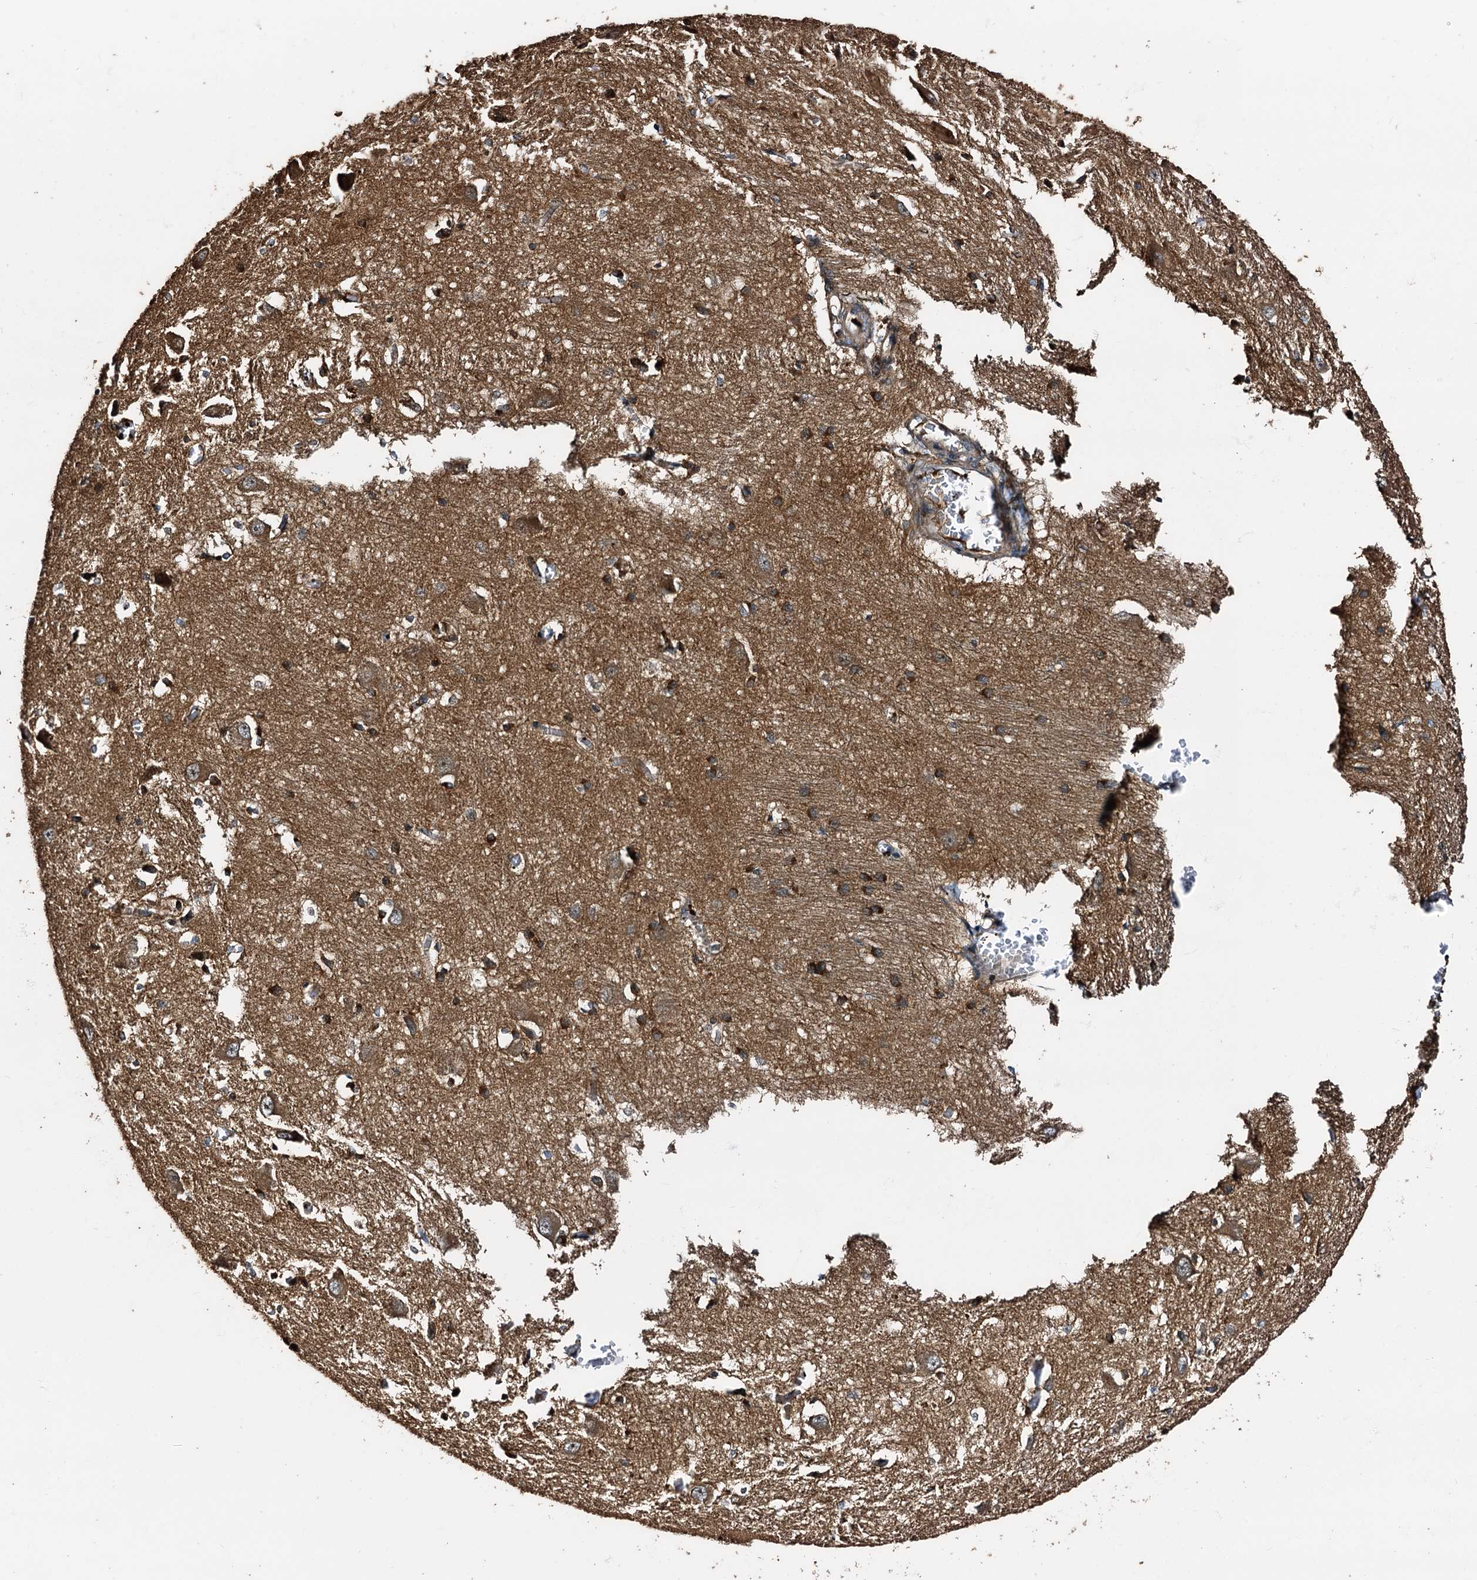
{"staining": {"intensity": "strong", "quantity": ">75%", "location": "cytoplasmic/membranous"}, "tissue": "caudate", "cell_type": "Glial cells", "image_type": "normal", "snomed": [{"axis": "morphology", "description": "Normal tissue, NOS"}, {"axis": "topography", "description": "Lateral ventricle wall"}], "caption": "Immunohistochemical staining of unremarkable human caudate shows strong cytoplasmic/membranous protein expression in approximately >75% of glial cells.", "gene": "PEX5", "patient": {"sex": "male", "age": 37}}